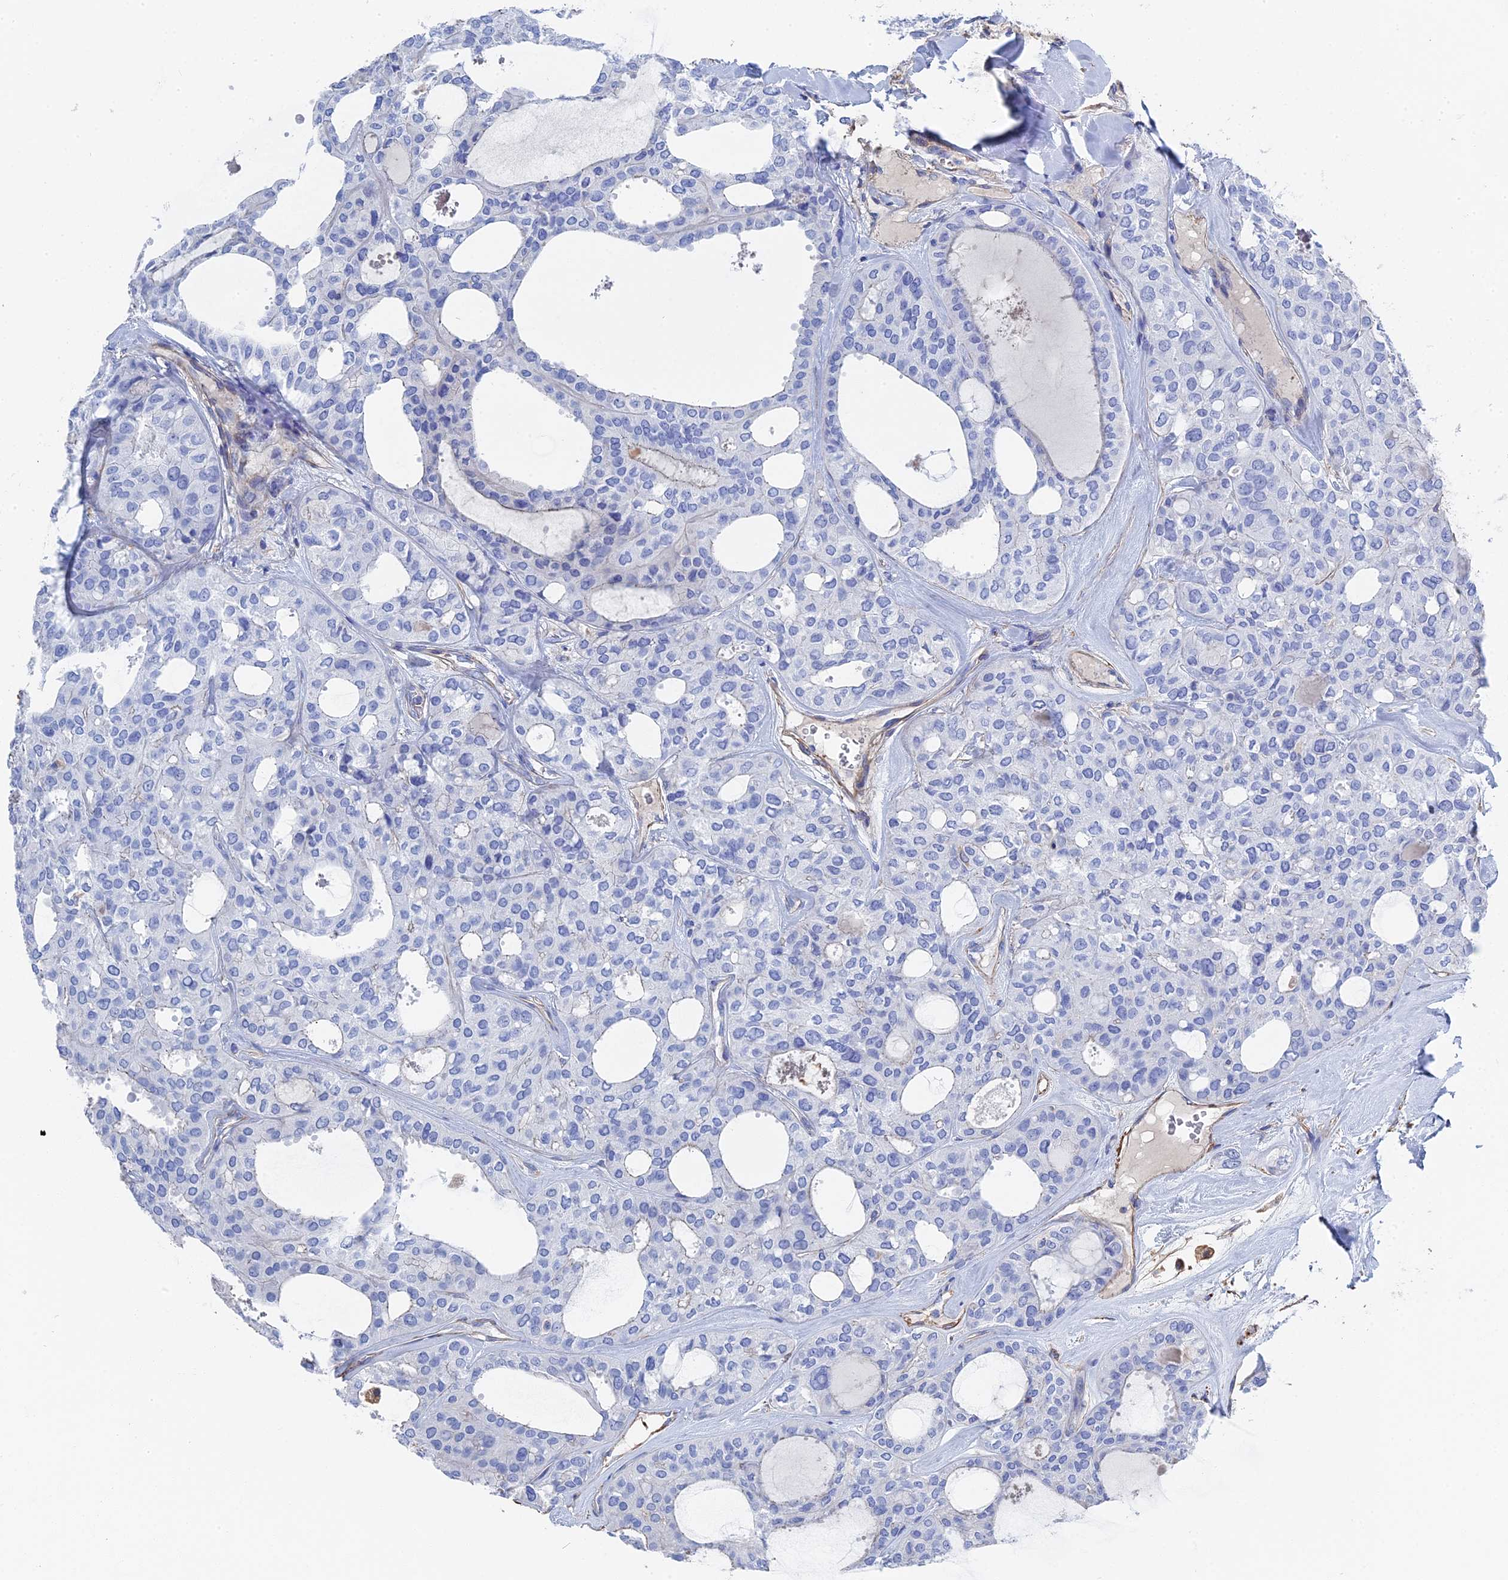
{"staining": {"intensity": "negative", "quantity": "none", "location": "none"}, "tissue": "thyroid cancer", "cell_type": "Tumor cells", "image_type": "cancer", "snomed": [{"axis": "morphology", "description": "Follicular adenoma carcinoma, NOS"}, {"axis": "topography", "description": "Thyroid gland"}], "caption": "IHC histopathology image of thyroid follicular adenoma carcinoma stained for a protein (brown), which exhibits no expression in tumor cells.", "gene": "STRA6", "patient": {"sex": "male", "age": 75}}